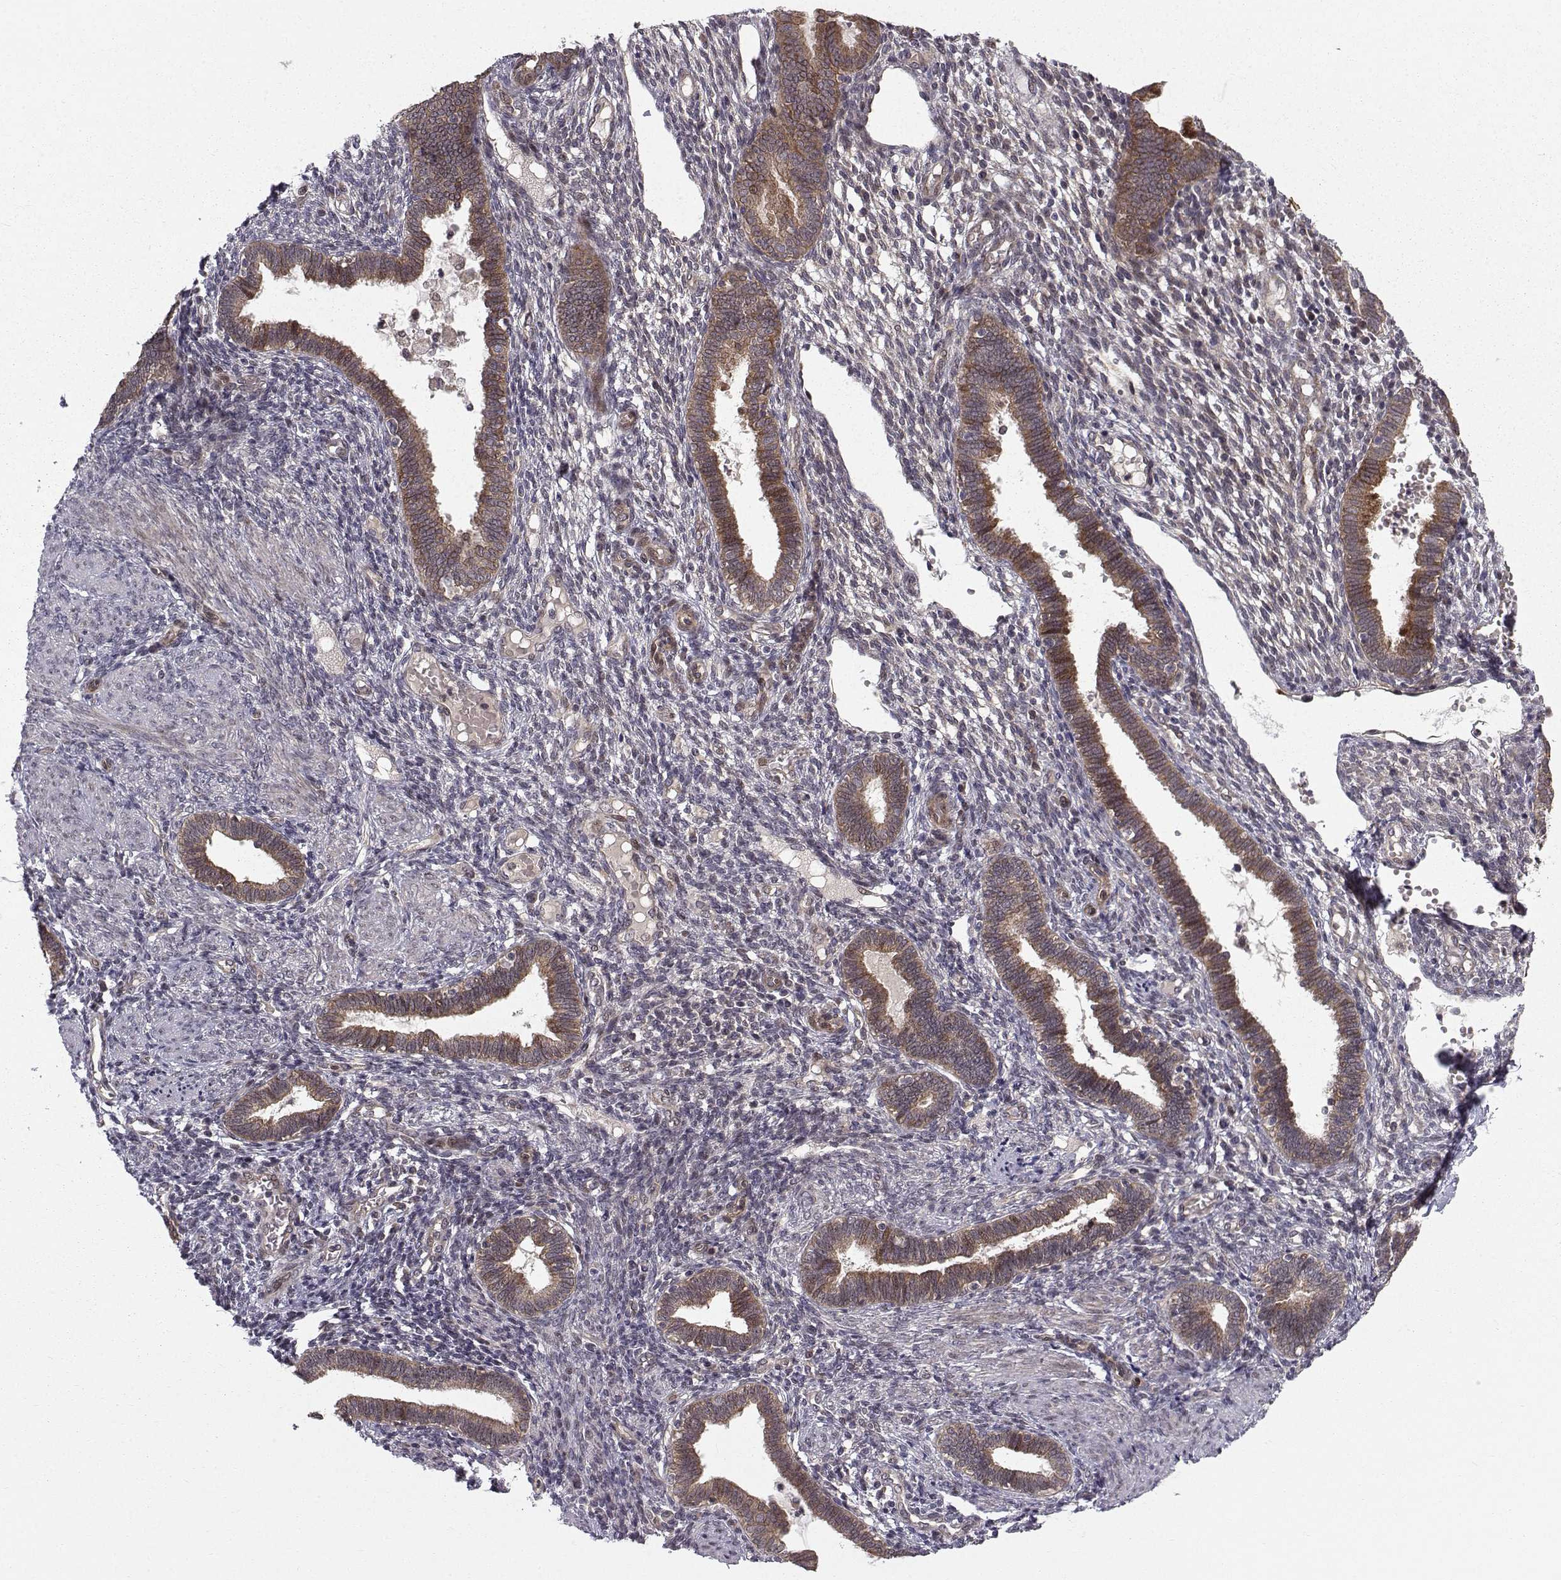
{"staining": {"intensity": "negative", "quantity": "none", "location": "none"}, "tissue": "endometrium", "cell_type": "Cells in endometrial stroma", "image_type": "normal", "snomed": [{"axis": "morphology", "description": "Normal tissue, NOS"}, {"axis": "topography", "description": "Endometrium"}], "caption": "The histopathology image demonstrates no staining of cells in endometrial stroma in unremarkable endometrium. (DAB (3,3'-diaminobenzidine) immunohistochemistry, high magnification).", "gene": "APC", "patient": {"sex": "female", "age": 42}}